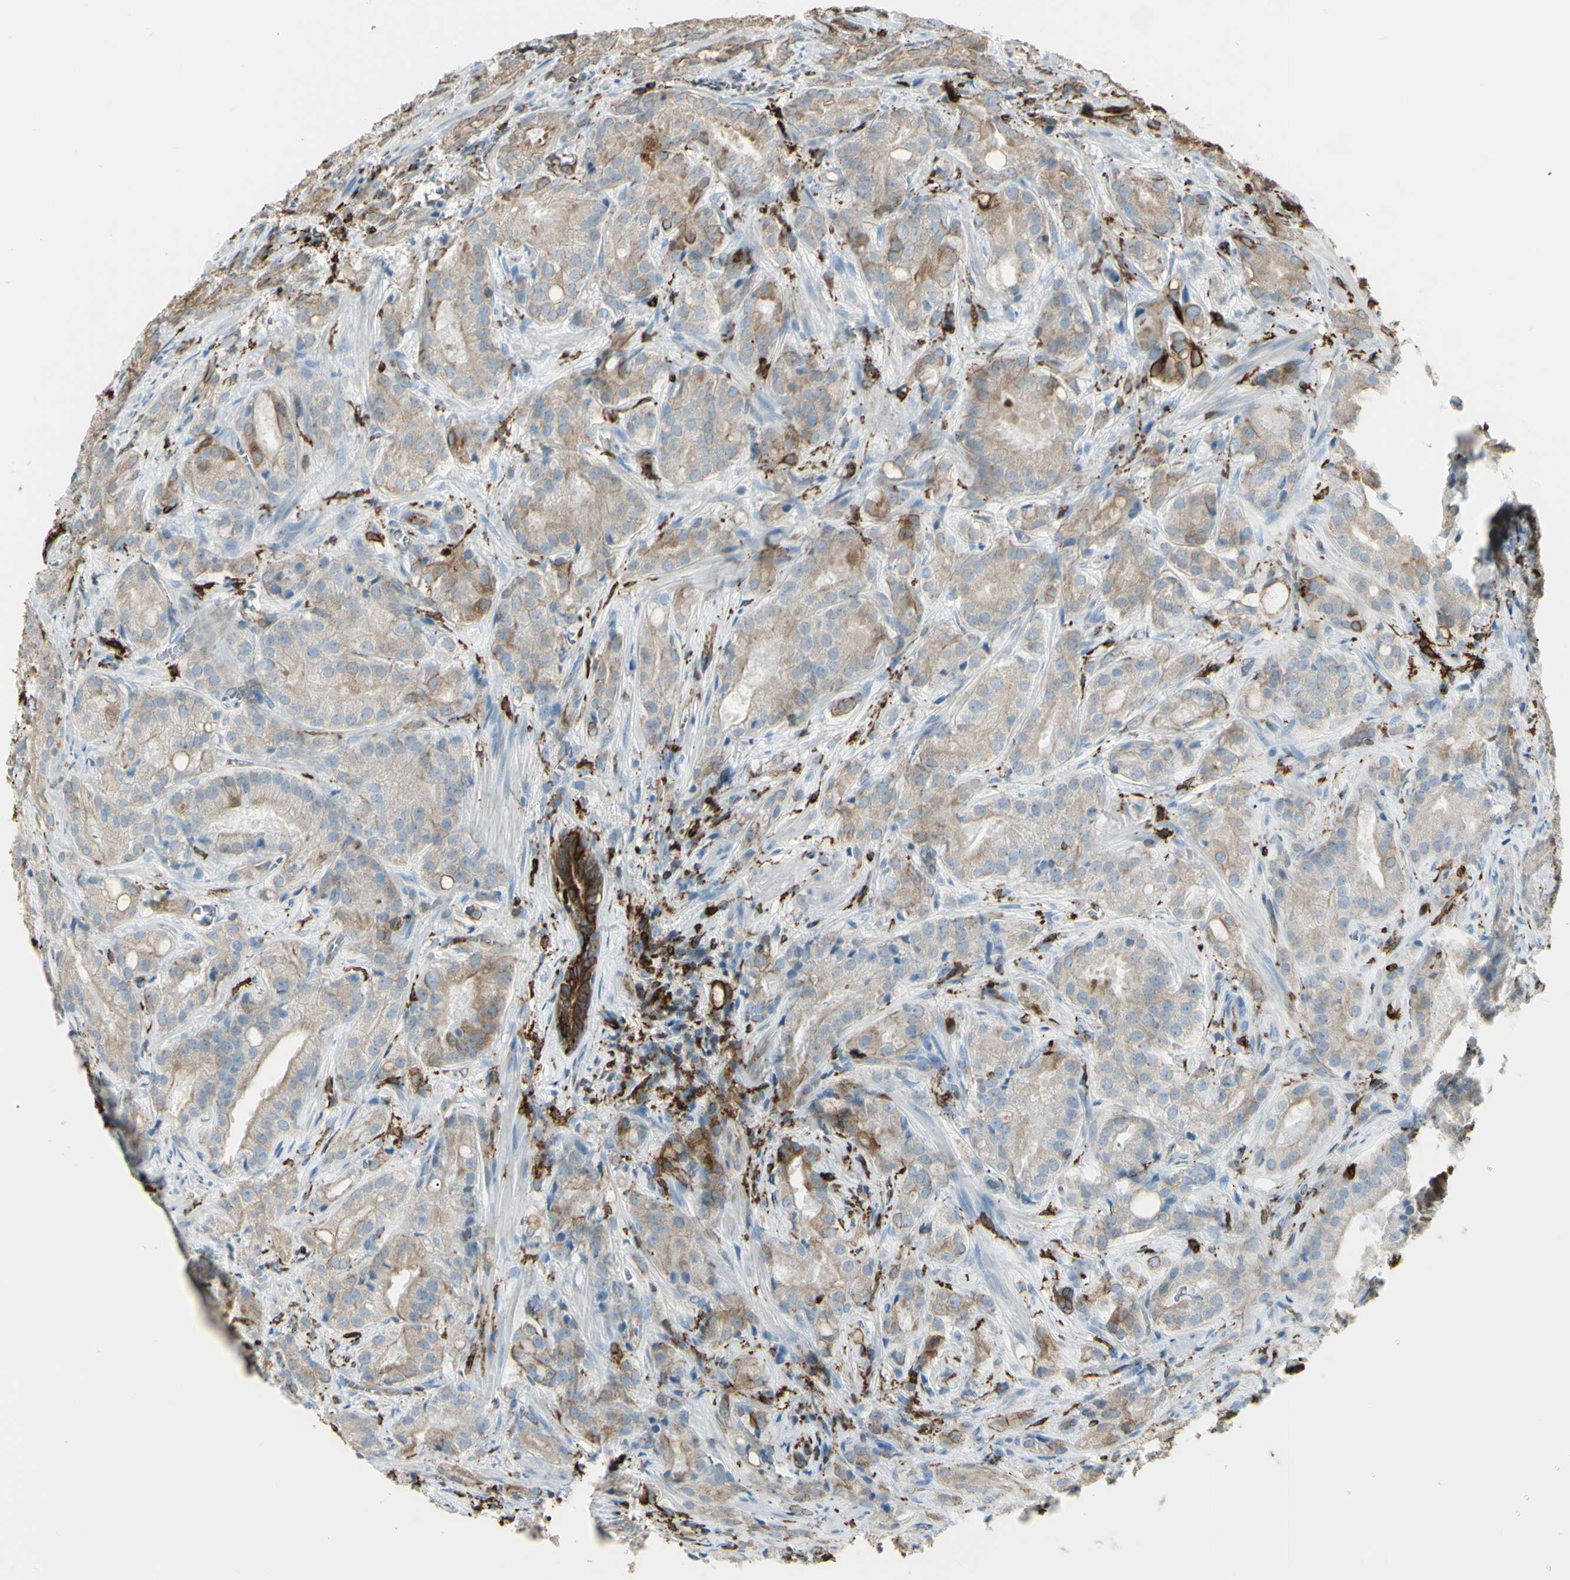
{"staining": {"intensity": "weak", "quantity": ">75%", "location": "cytoplasmic/membranous"}, "tissue": "prostate cancer", "cell_type": "Tumor cells", "image_type": "cancer", "snomed": [{"axis": "morphology", "description": "Adenocarcinoma, High grade"}, {"axis": "topography", "description": "Prostate"}], "caption": "Immunohistochemistry (IHC) staining of prostate cancer (high-grade adenocarcinoma), which exhibits low levels of weak cytoplasmic/membranous expression in about >75% of tumor cells indicating weak cytoplasmic/membranous protein staining. The staining was performed using DAB (3,3'-diaminobenzidine) (brown) for protein detection and nuclei were counterstained in hematoxylin (blue).", "gene": "CD74", "patient": {"sex": "male", "age": 64}}